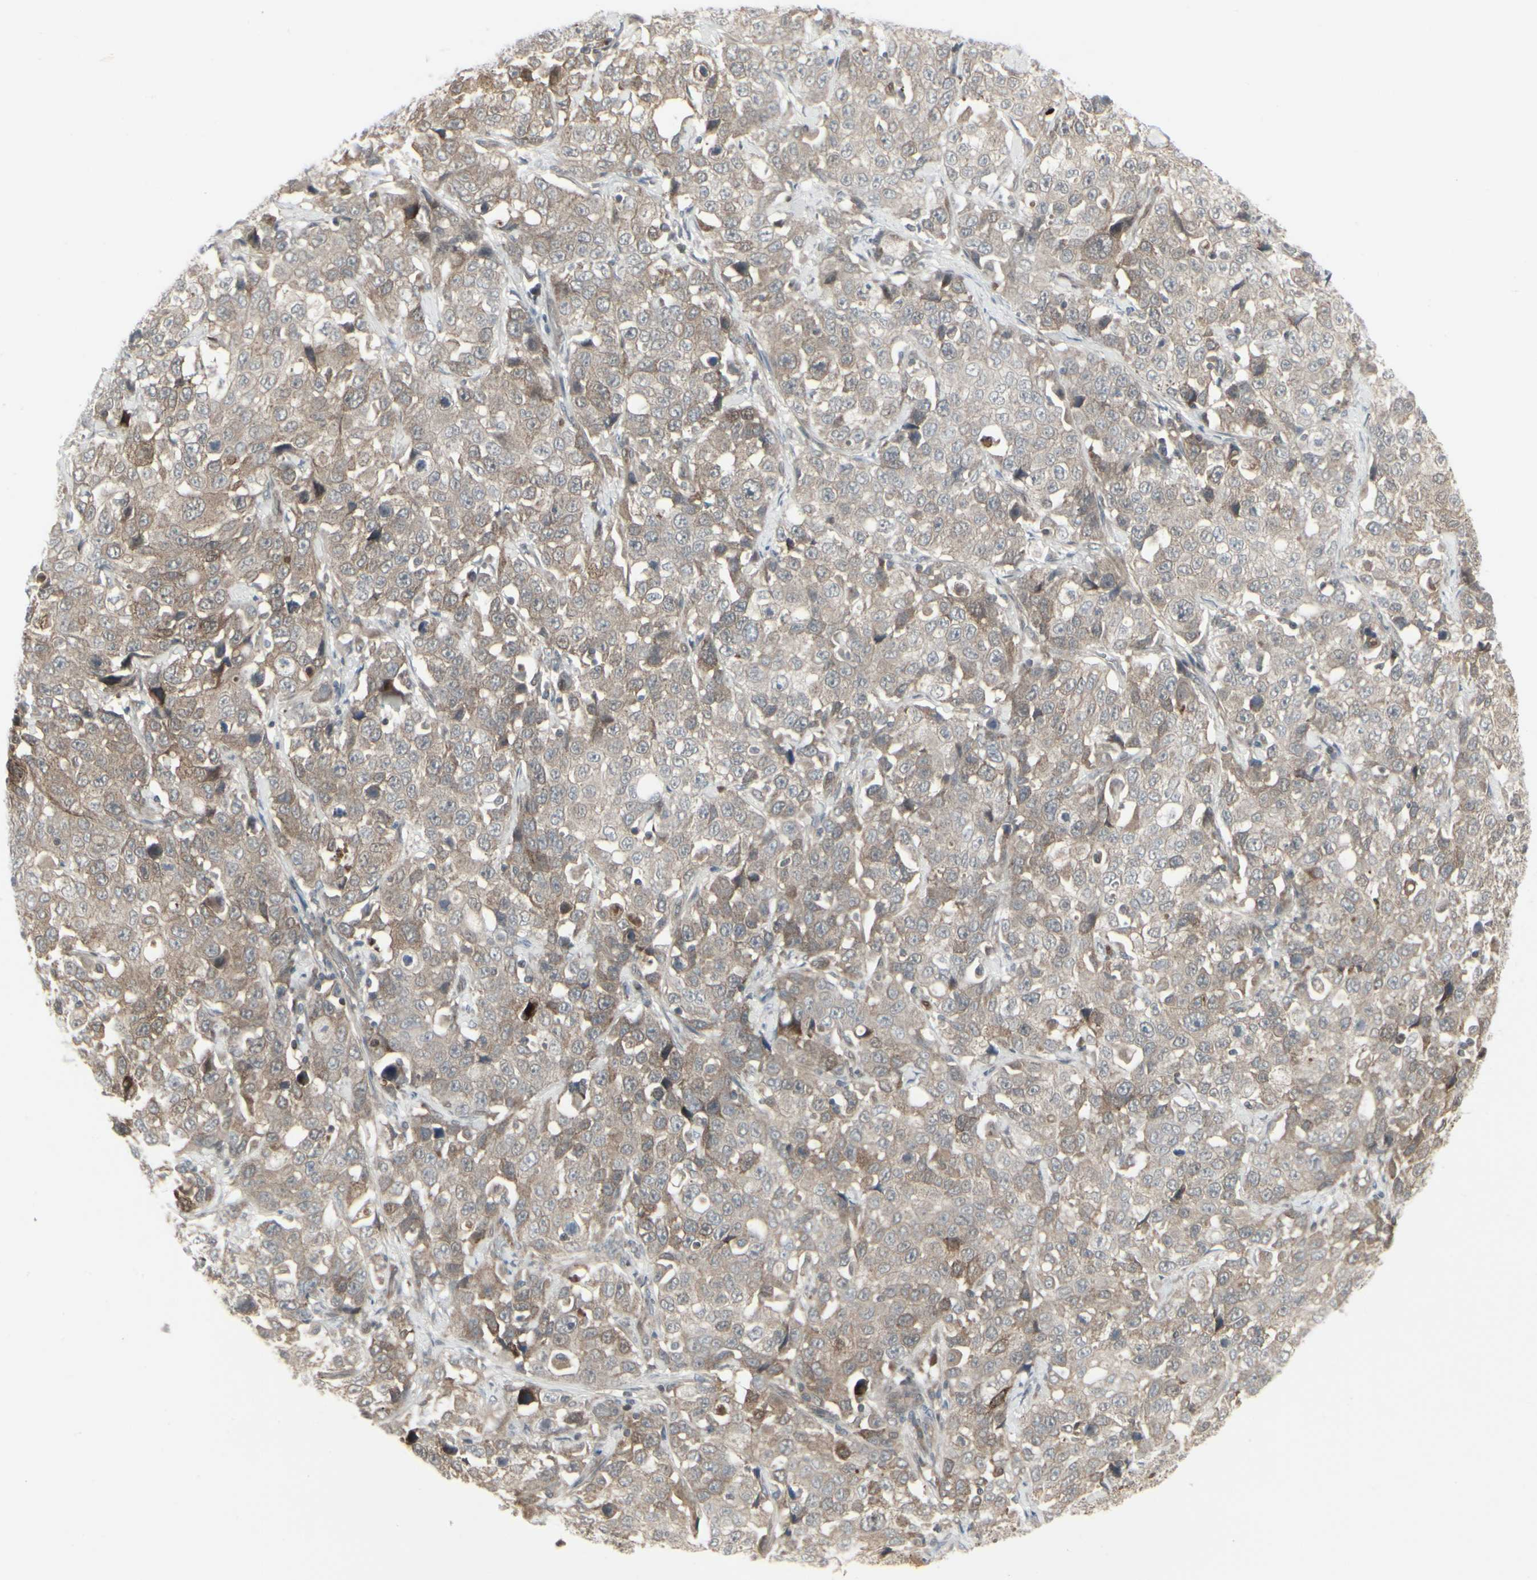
{"staining": {"intensity": "moderate", "quantity": ">75%", "location": "cytoplasmic/membranous"}, "tissue": "stomach cancer", "cell_type": "Tumor cells", "image_type": "cancer", "snomed": [{"axis": "morphology", "description": "Normal tissue, NOS"}, {"axis": "morphology", "description": "Adenocarcinoma, NOS"}, {"axis": "topography", "description": "Stomach"}], "caption": "Stomach adenocarcinoma tissue exhibits moderate cytoplasmic/membranous staining in about >75% of tumor cells", "gene": "IGFBP6", "patient": {"sex": "male", "age": 48}}